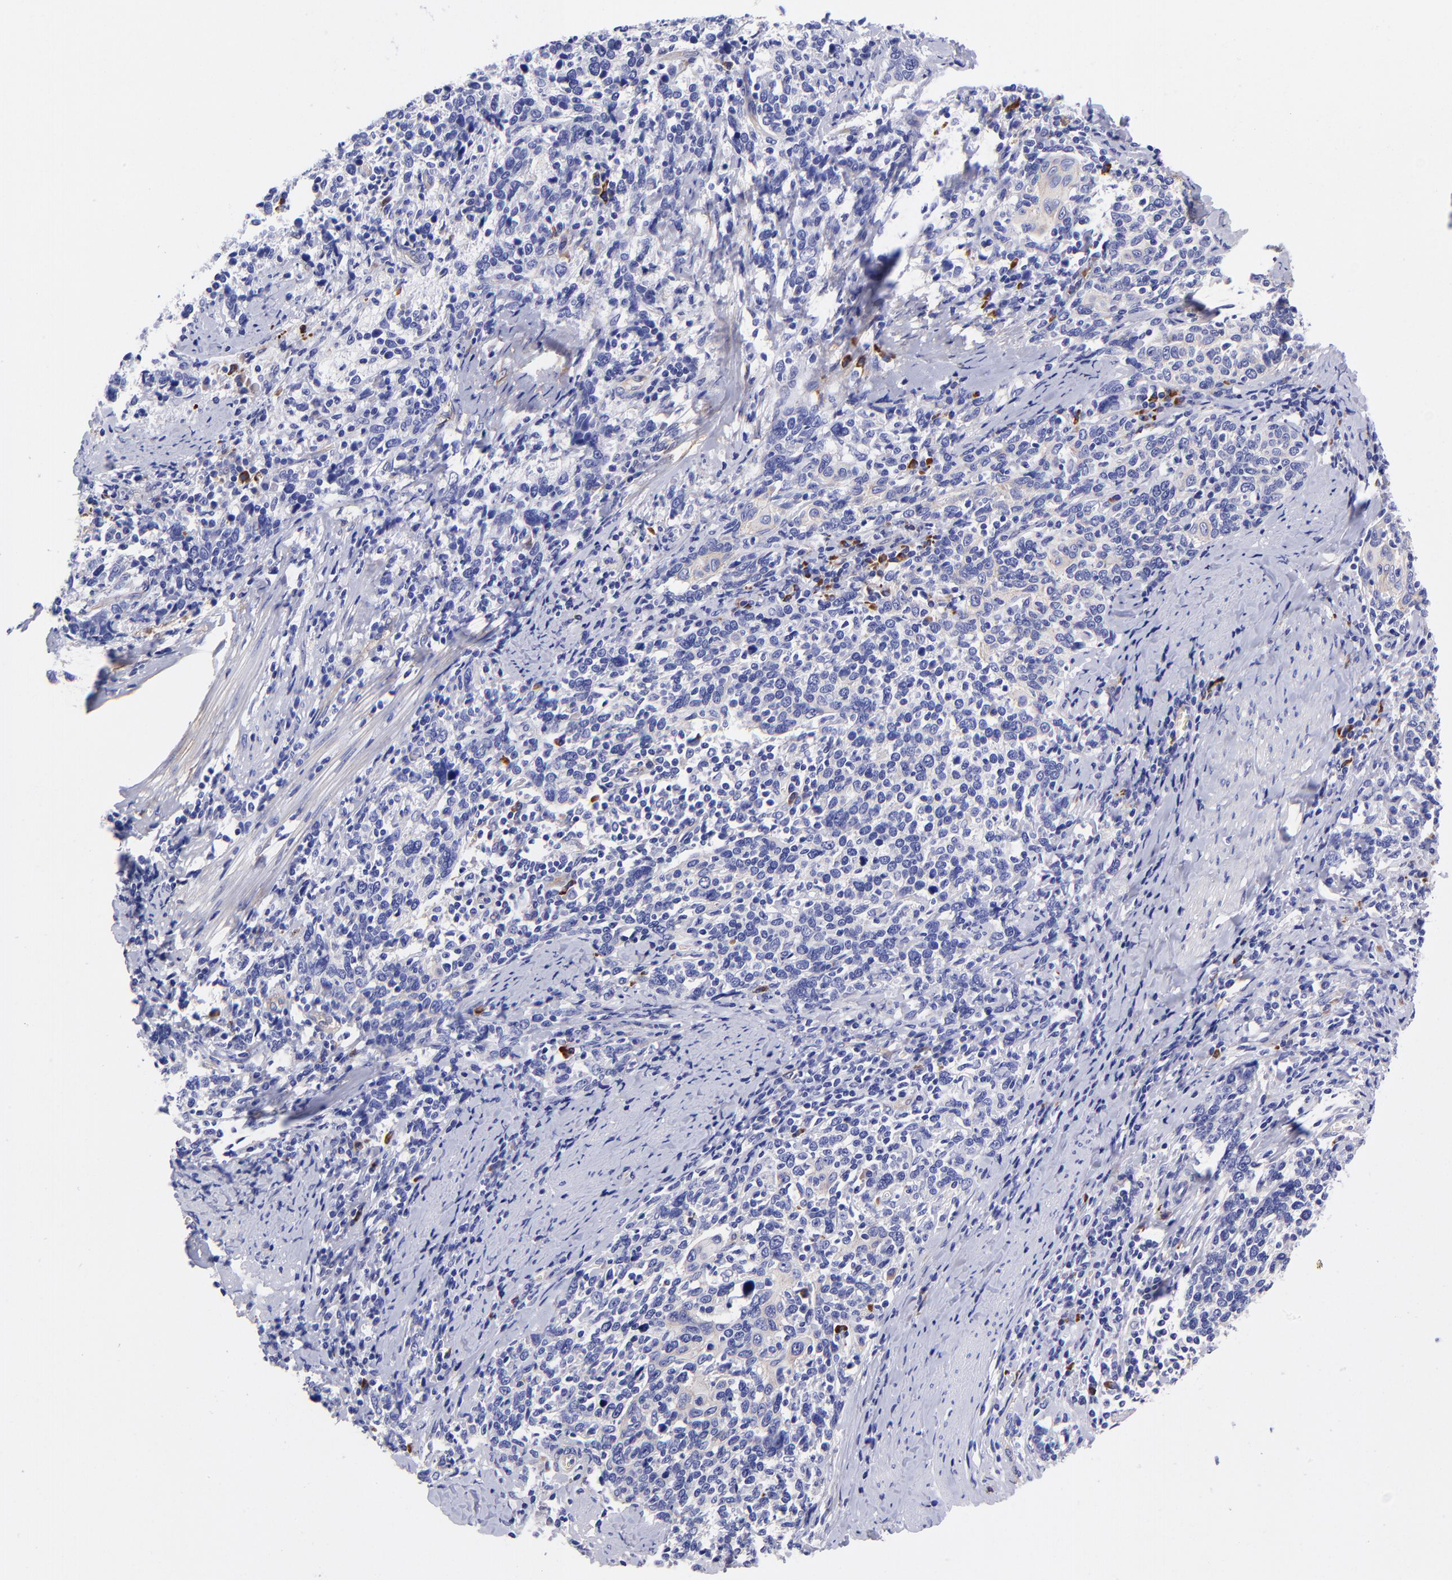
{"staining": {"intensity": "moderate", "quantity": "<25%", "location": "cytoplasmic/membranous"}, "tissue": "cervical cancer", "cell_type": "Tumor cells", "image_type": "cancer", "snomed": [{"axis": "morphology", "description": "Squamous cell carcinoma, NOS"}, {"axis": "topography", "description": "Cervix"}], "caption": "Cervical squamous cell carcinoma stained with DAB (3,3'-diaminobenzidine) immunohistochemistry (IHC) demonstrates low levels of moderate cytoplasmic/membranous staining in about <25% of tumor cells. The protein is shown in brown color, while the nuclei are stained blue.", "gene": "PPFIBP1", "patient": {"sex": "female", "age": 41}}